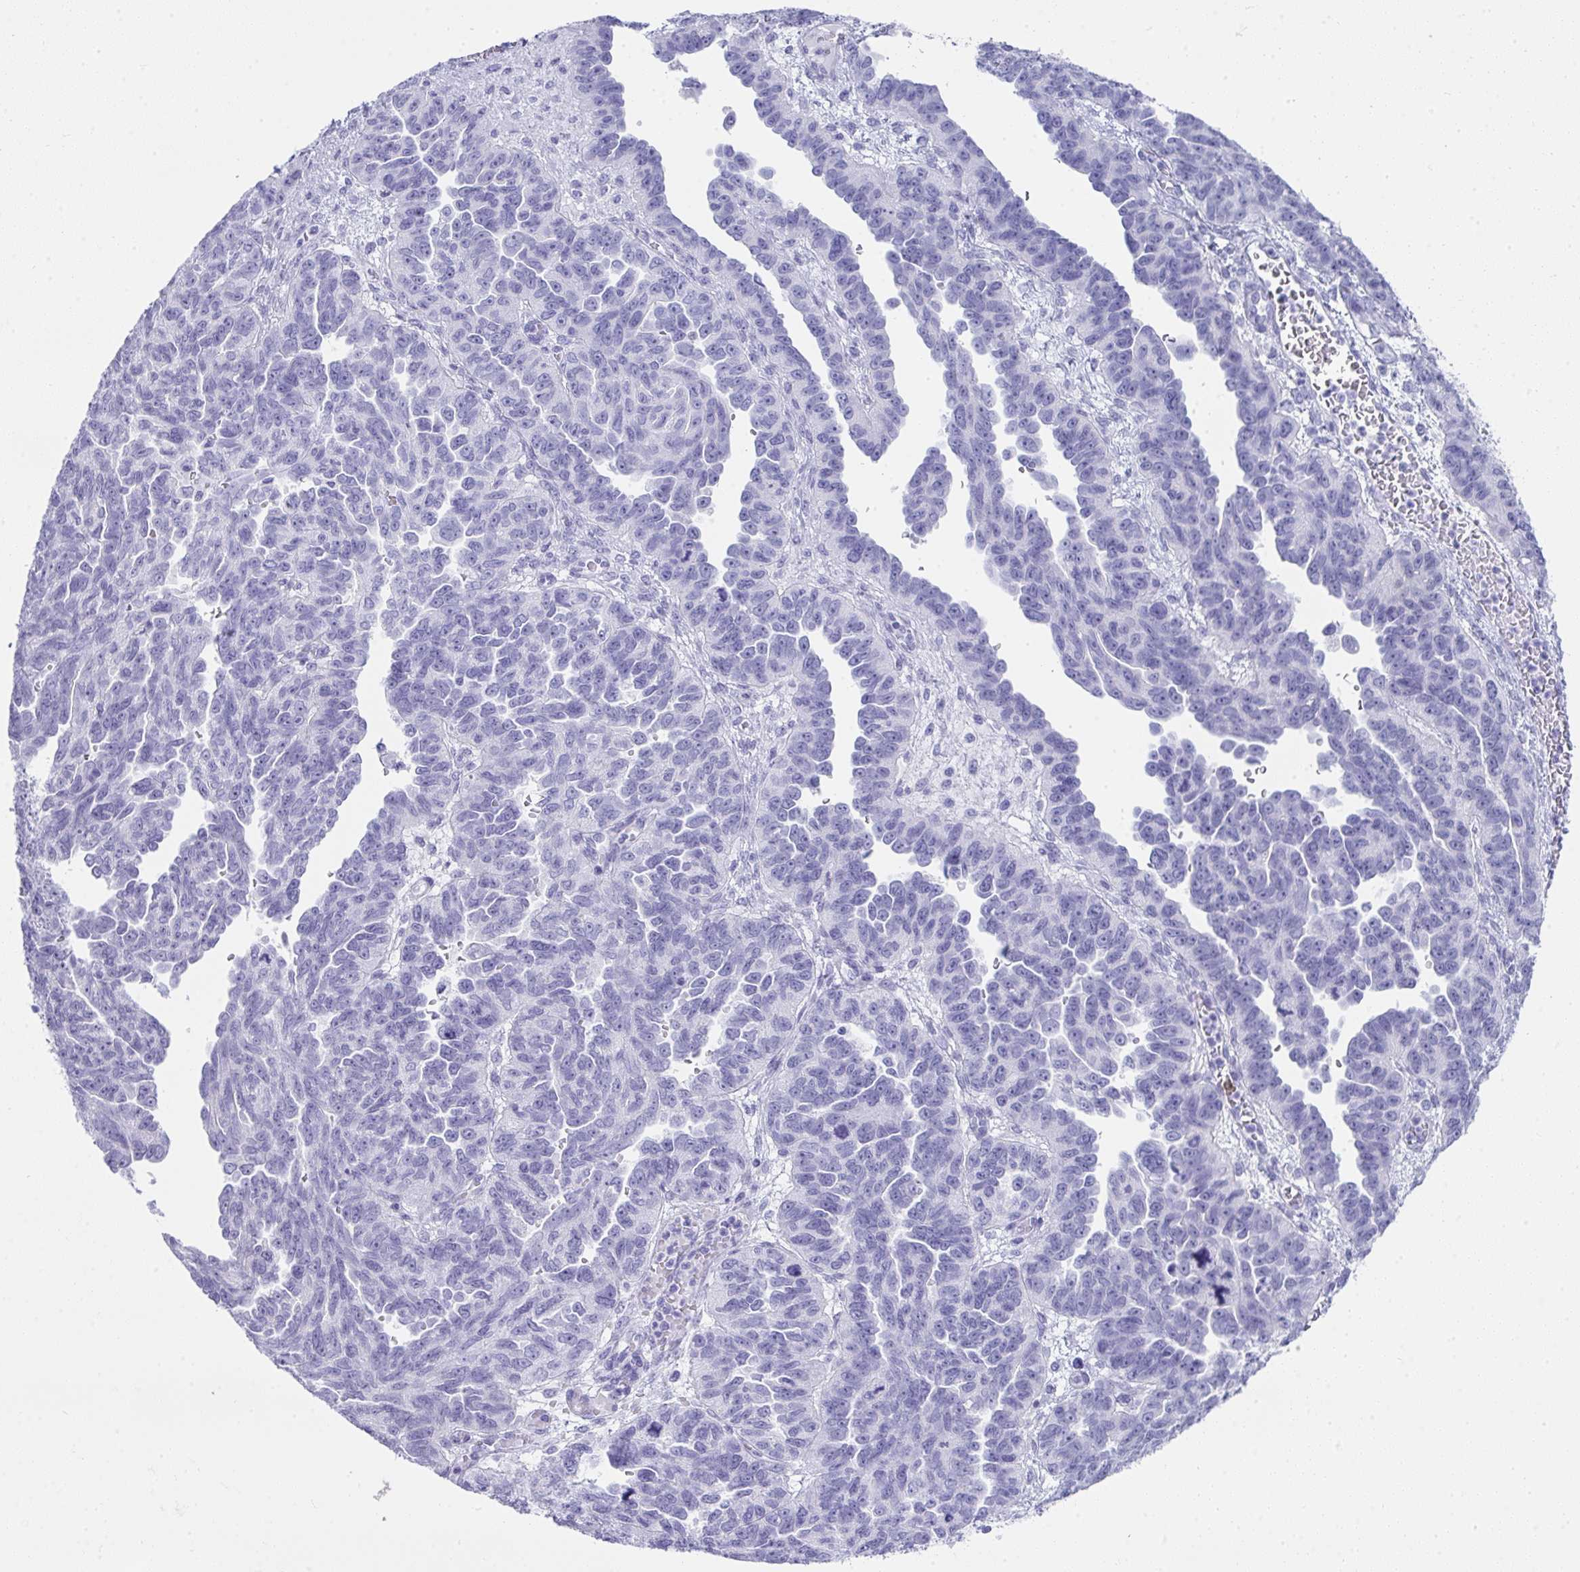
{"staining": {"intensity": "negative", "quantity": "none", "location": "none"}, "tissue": "ovarian cancer", "cell_type": "Tumor cells", "image_type": "cancer", "snomed": [{"axis": "morphology", "description": "Cystadenocarcinoma, serous, NOS"}, {"axis": "topography", "description": "Ovary"}], "caption": "Immunohistochemistry of ovarian cancer shows no positivity in tumor cells. (DAB immunohistochemistry, high magnification).", "gene": "CDADC1", "patient": {"sex": "female", "age": 64}}